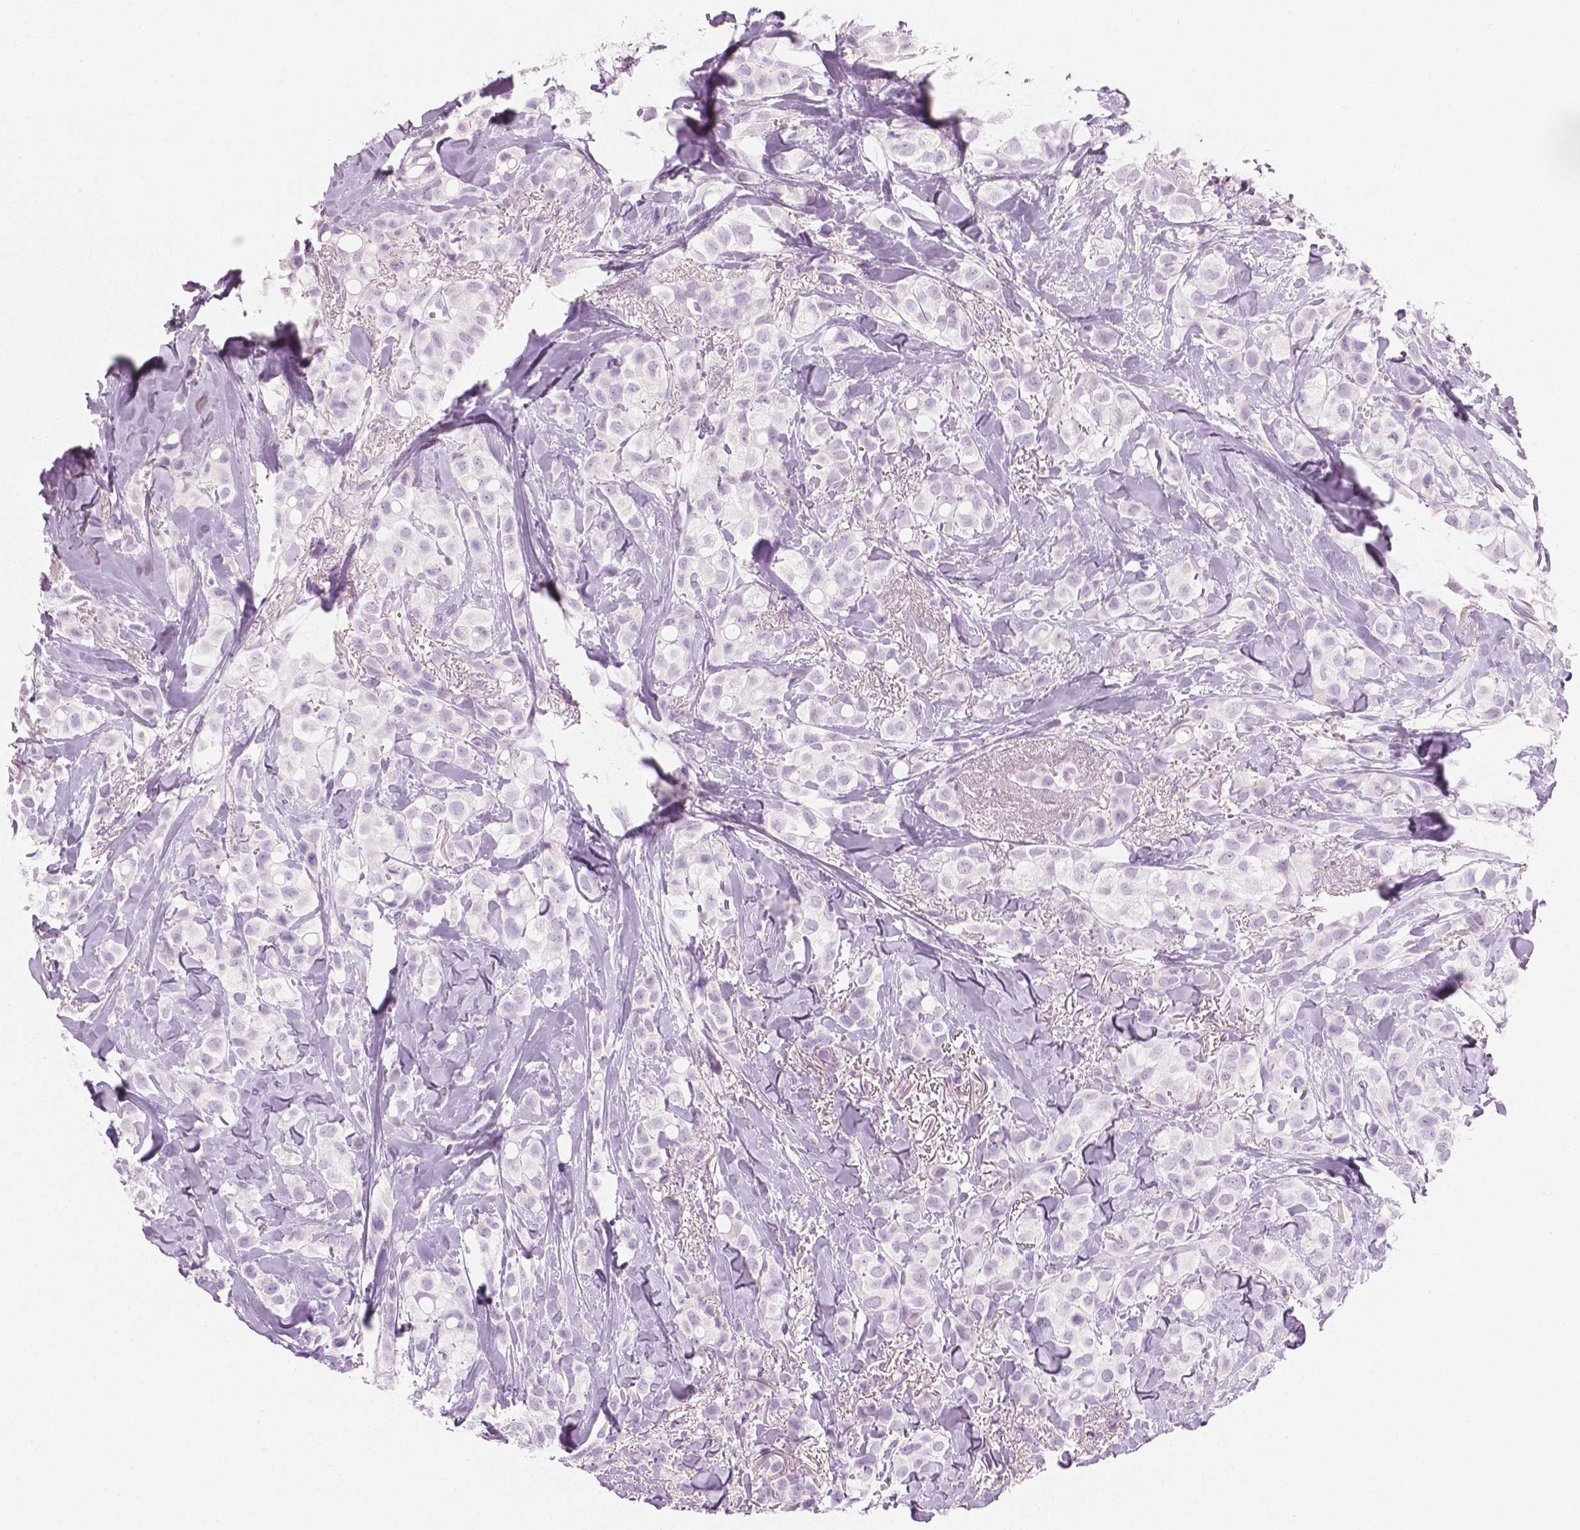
{"staining": {"intensity": "negative", "quantity": "none", "location": "none"}, "tissue": "breast cancer", "cell_type": "Tumor cells", "image_type": "cancer", "snomed": [{"axis": "morphology", "description": "Duct carcinoma"}, {"axis": "topography", "description": "Breast"}], "caption": "Protein analysis of breast cancer (infiltrating ductal carcinoma) displays no significant staining in tumor cells. (DAB (3,3'-diaminobenzidine) immunohistochemistry with hematoxylin counter stain).", "gene": "PLIN4", "patient": {"sex": "female", "age": 85}}